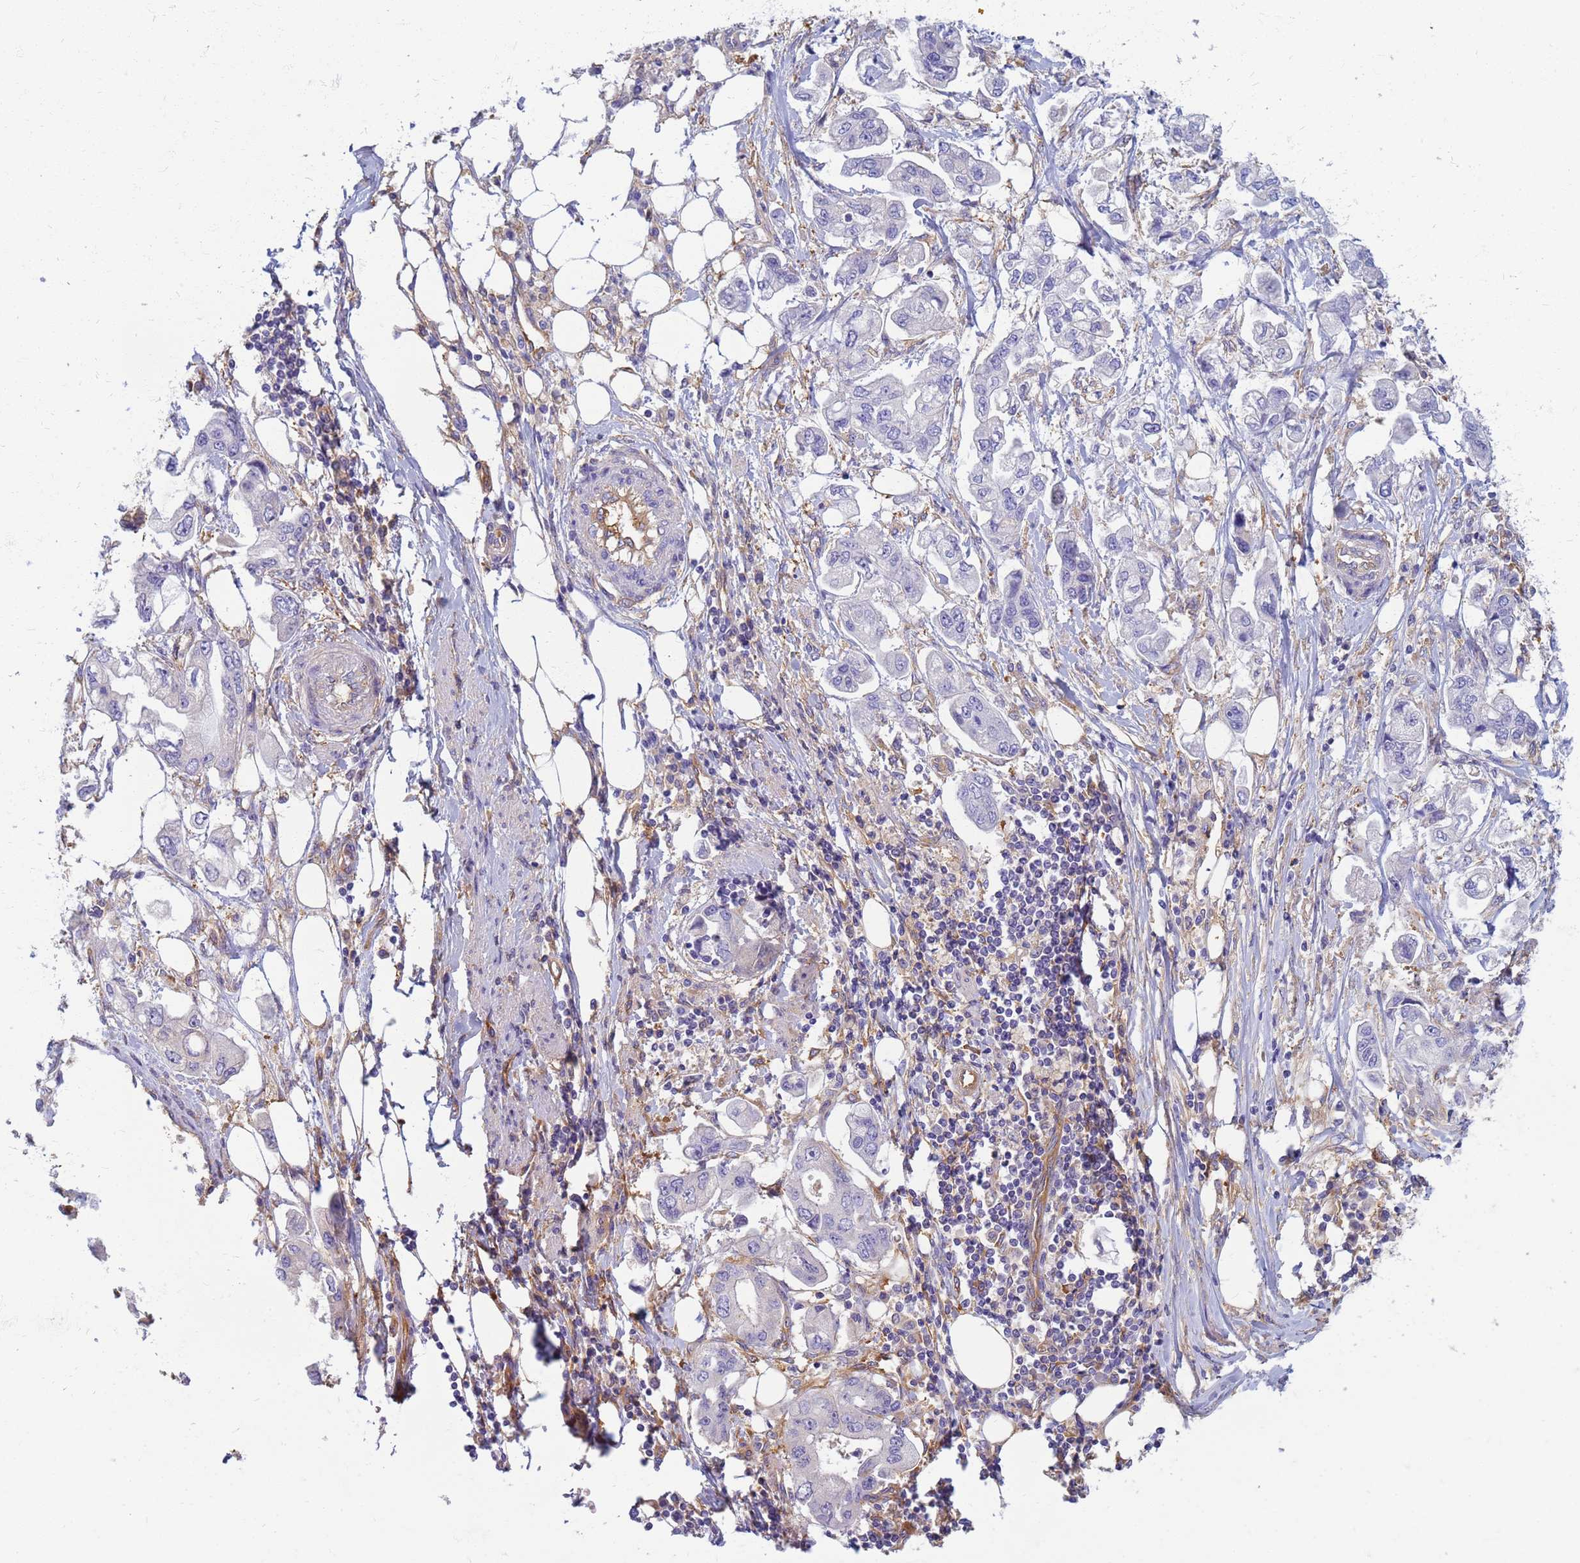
{"staining": {"intensity": "negative", "quantity": "none", "location": "none"}, "tissue": "stomach cancer", "cell_type": "Tumor cells", "image_type": "cancer", "snomed": [{"axis": "morphology", "description": "Adenocarcinoma, NOS"}, {"axis": "topography", "description": "Stomach"}], "caption": "Stomach cancer (adenocarcinoma) was stained to show a protein in brown. There is no significant expression in tumor cells.", "gene": "EEA1", "patient": {"sex": "male", "age": 62}}